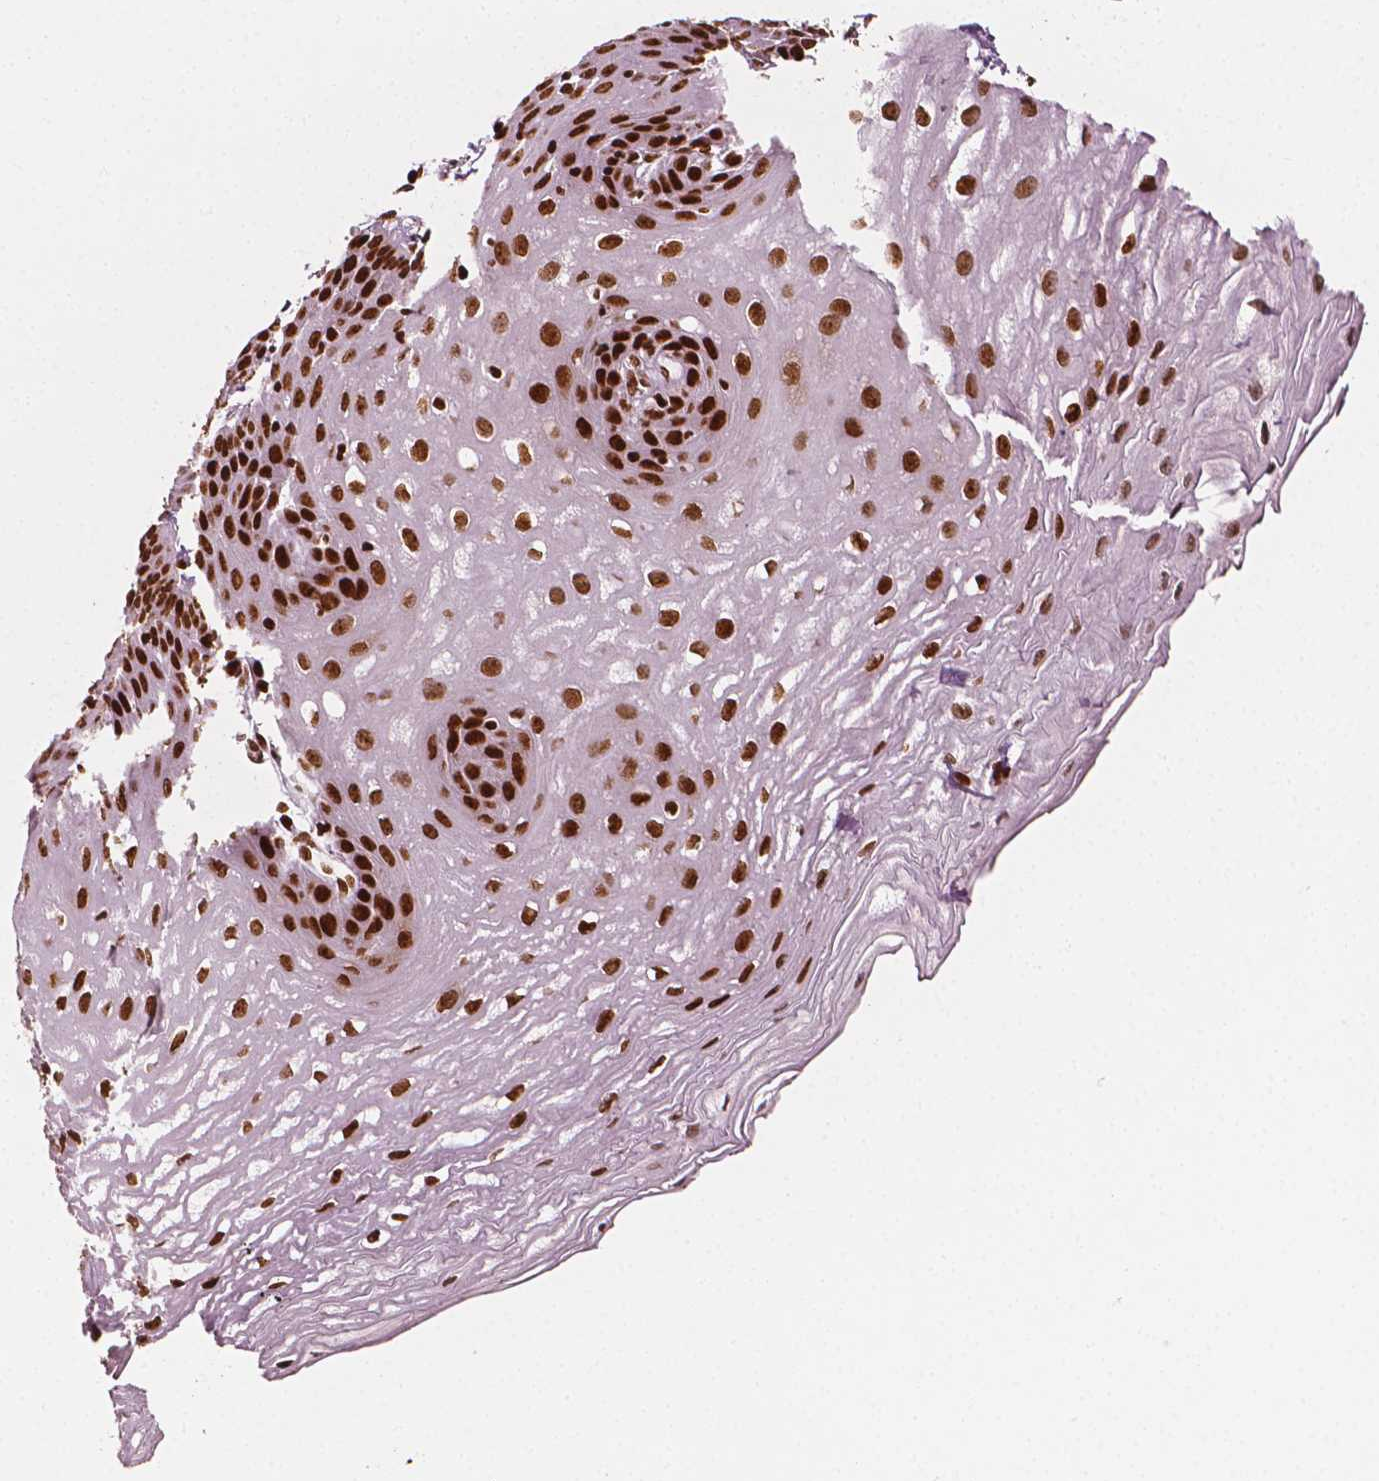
{"staining": {"intensity": "strong", "quantity": ">75%", "location": "nuclear"}, "tissue": "esophagus", "cell_type": "Squamous epithelial cells", "image_type": "normal", "snomed": [{"axis": "morphology", "description": "Normal tissue, NOS"}, {"axis": "topography", "description": "Esophagus"}], "caption": "Immunohistochemistry staining of unremarkable esophagus, which shows high levels of strong nuclear positivity in approximately >75% of squamous epithelial cells indicating strong nuclear protein staining. The staining was performed using DAB (brown) for protein detection and nuclei were counterstained in hematoxylin (blue).", "gene": "CTCF", "patient": {"sex": "female", "age": 81}}